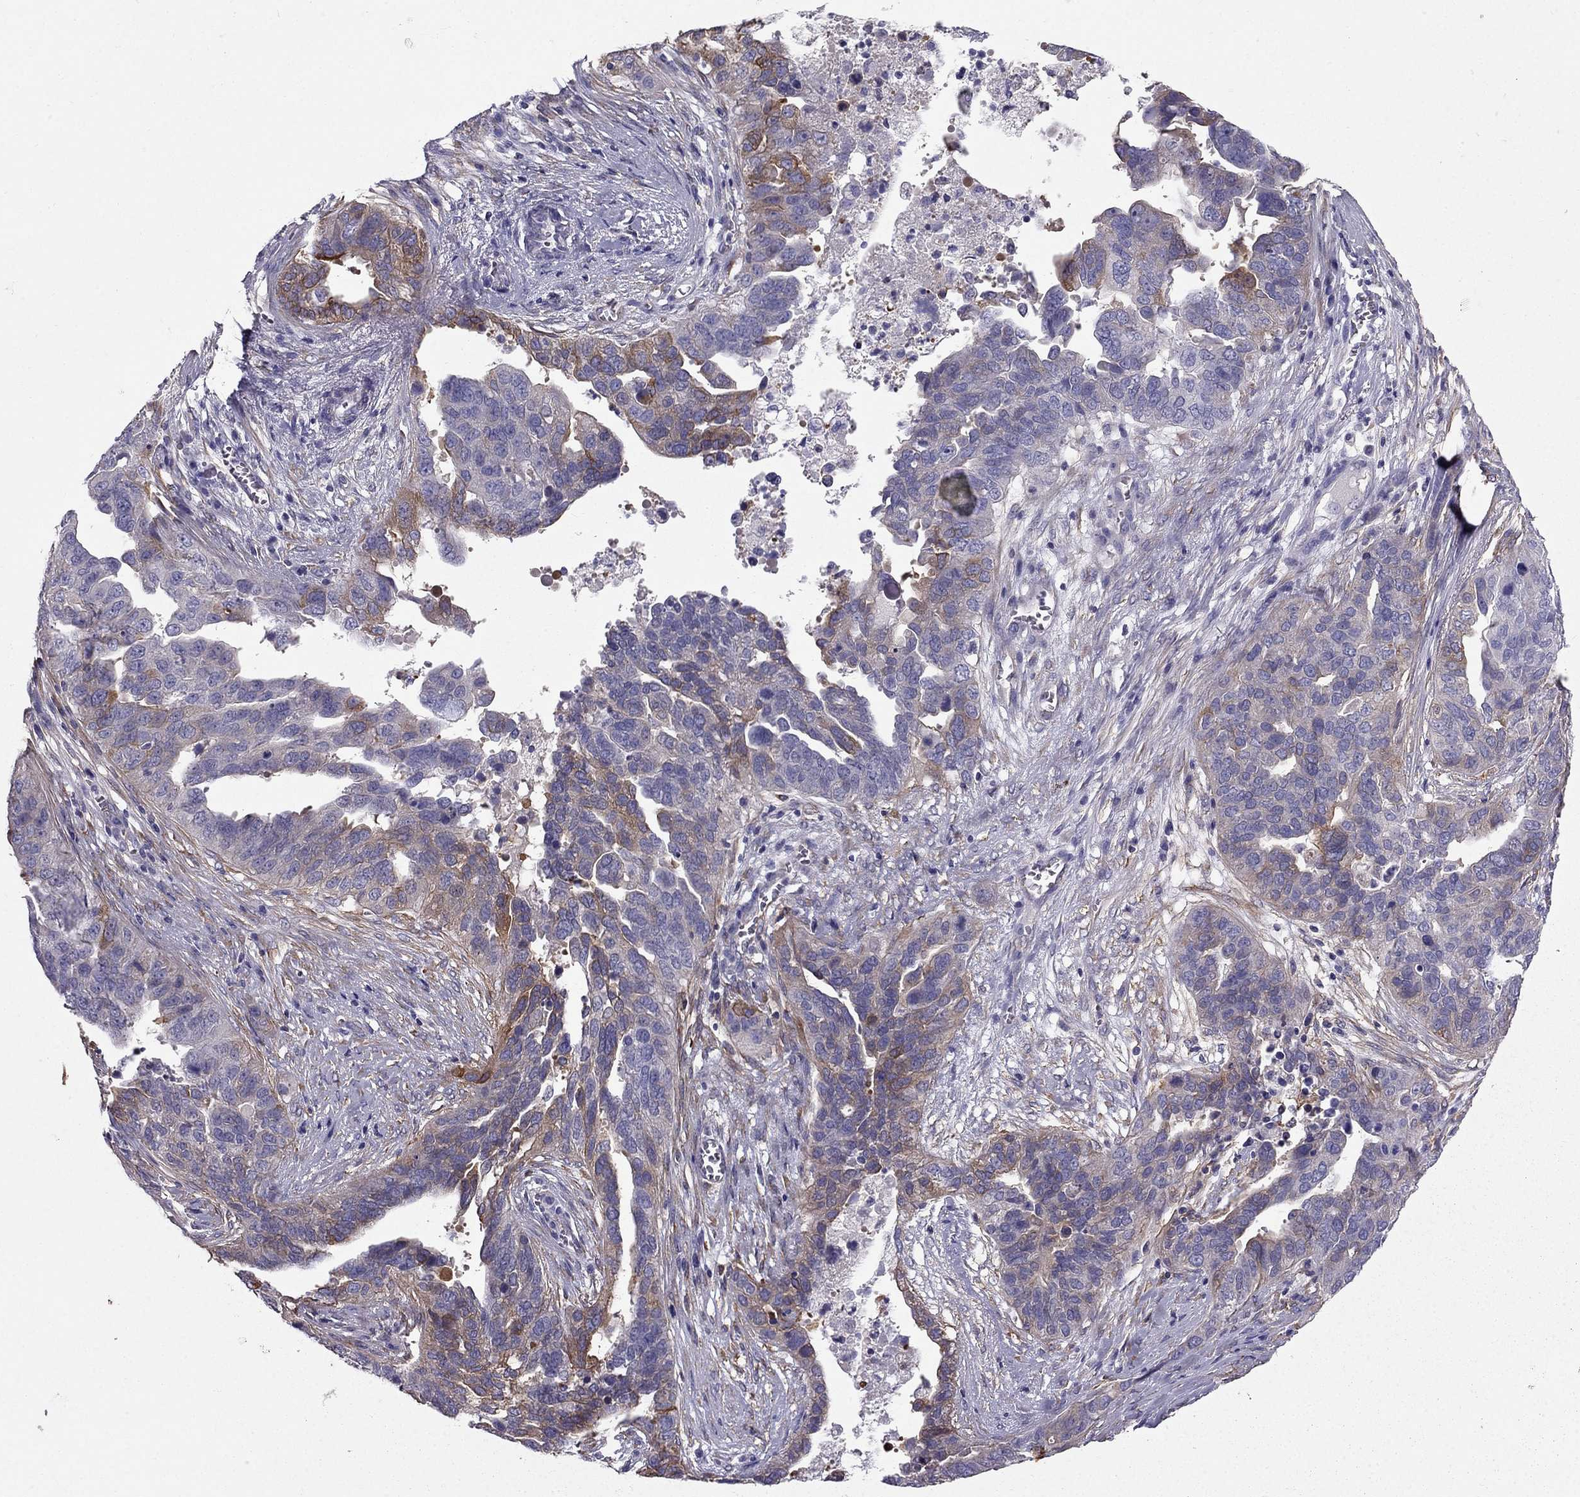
{"staining": {"intensity": "moderate", "quantity": "<25%", "location": "cytoplasmic/membranous"}, "tissue": "ovarian cancer", "cell_type": "Tumor cells", "image_type": "cancer", "snomed": [{"axis": "morphology", "description": "Carcinoma, endometroid"}, {"axis": "topography", "description": "Soft tissue"}, {"axis": "topography", "description": "Ovary"}], "caption": "Immunohistochemistry of human ovarian cancer exhibits low levels of moderate cytoplasmic/membranous positivity in about <25% of tumor cells. (DAB (3,3'-diaminobenzidine) = brown stain, brightfield microscopy at high magnification).", "gene": "SYT5", "patient": {"sex": "female", "age": 52}}